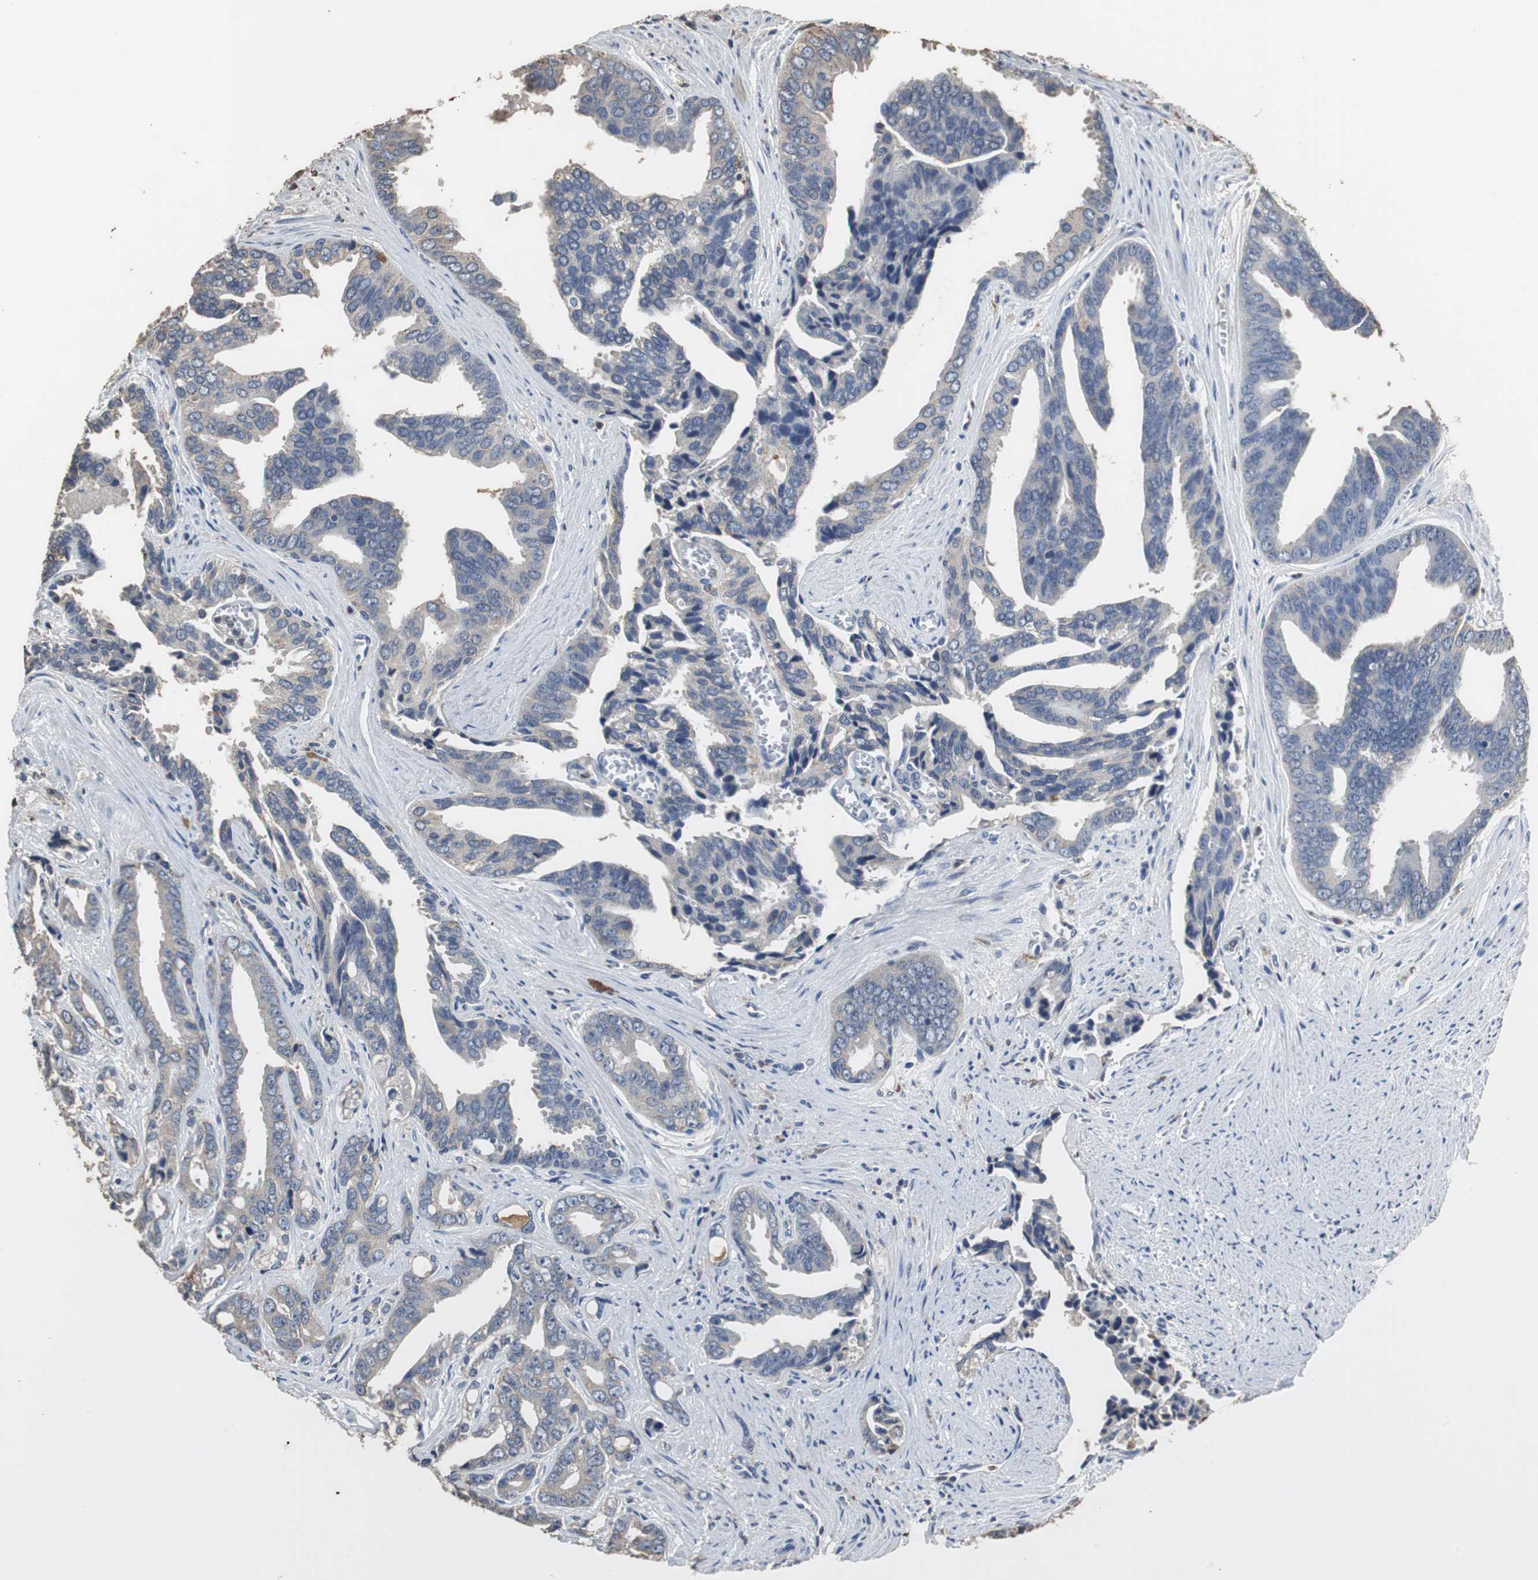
{"staining": {"intensity": "weak", "quantity": "<25%", "location": "cytoplasmic/membranous"}, "tissue": "prostate cancer", "cell_type": "Tumor cells", "image_type": "cancer", "snomed": [{"axis": "morphology", "description": "Adenocarcinoma, High grade"}, {"axis": "topography", "description": "Prostate"}], "caption": "Tumor cells show no significant protein positivity in adenocarcinoma (high-grade) (prostate).", "gene": "SCIMP", "patient": {"sex": "male", "age": 67}}